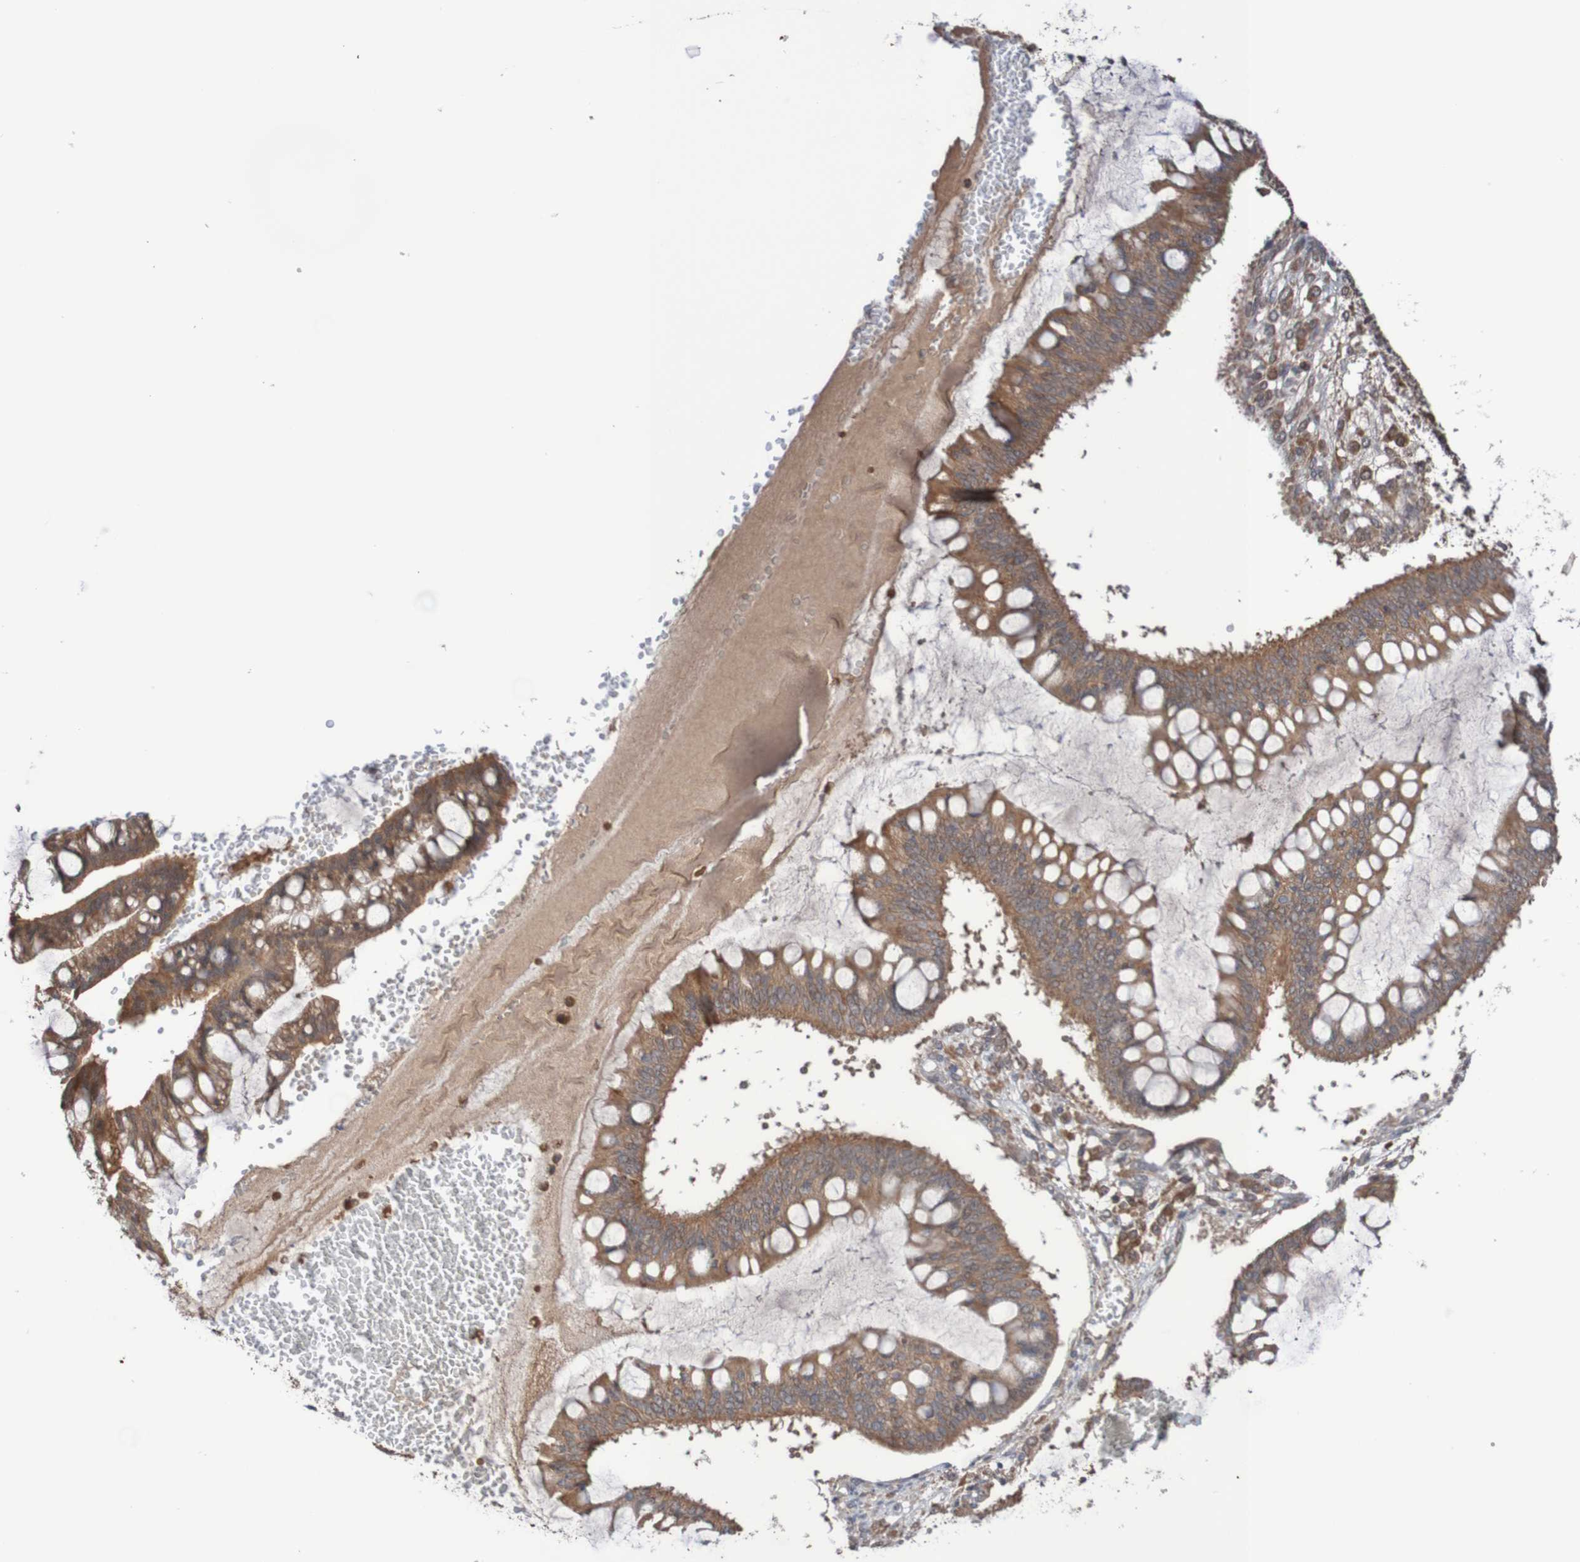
{"staining": {"intensity": "moderate", "quantity": ">75%", "location": "cytoplasmic/membranous"}, "tissue": "ovarian cancer", "cell_type": "Tumor cells", "image_type": "cancer", "snomed": [{"axis": "morphology", "description": "Cystadenocarcinoma, mucinous, NOS"}, {"axis": "topography", "description": "Ovary"}], "caption": "About >75% of tumor cells in ovarian cancer reveal moderate cytoplasmic/membranous protein expression as visualized by brown immunohistochemical staining.", "gene": "PHPT1", "patient": {"sex": "female", "age": 73}}